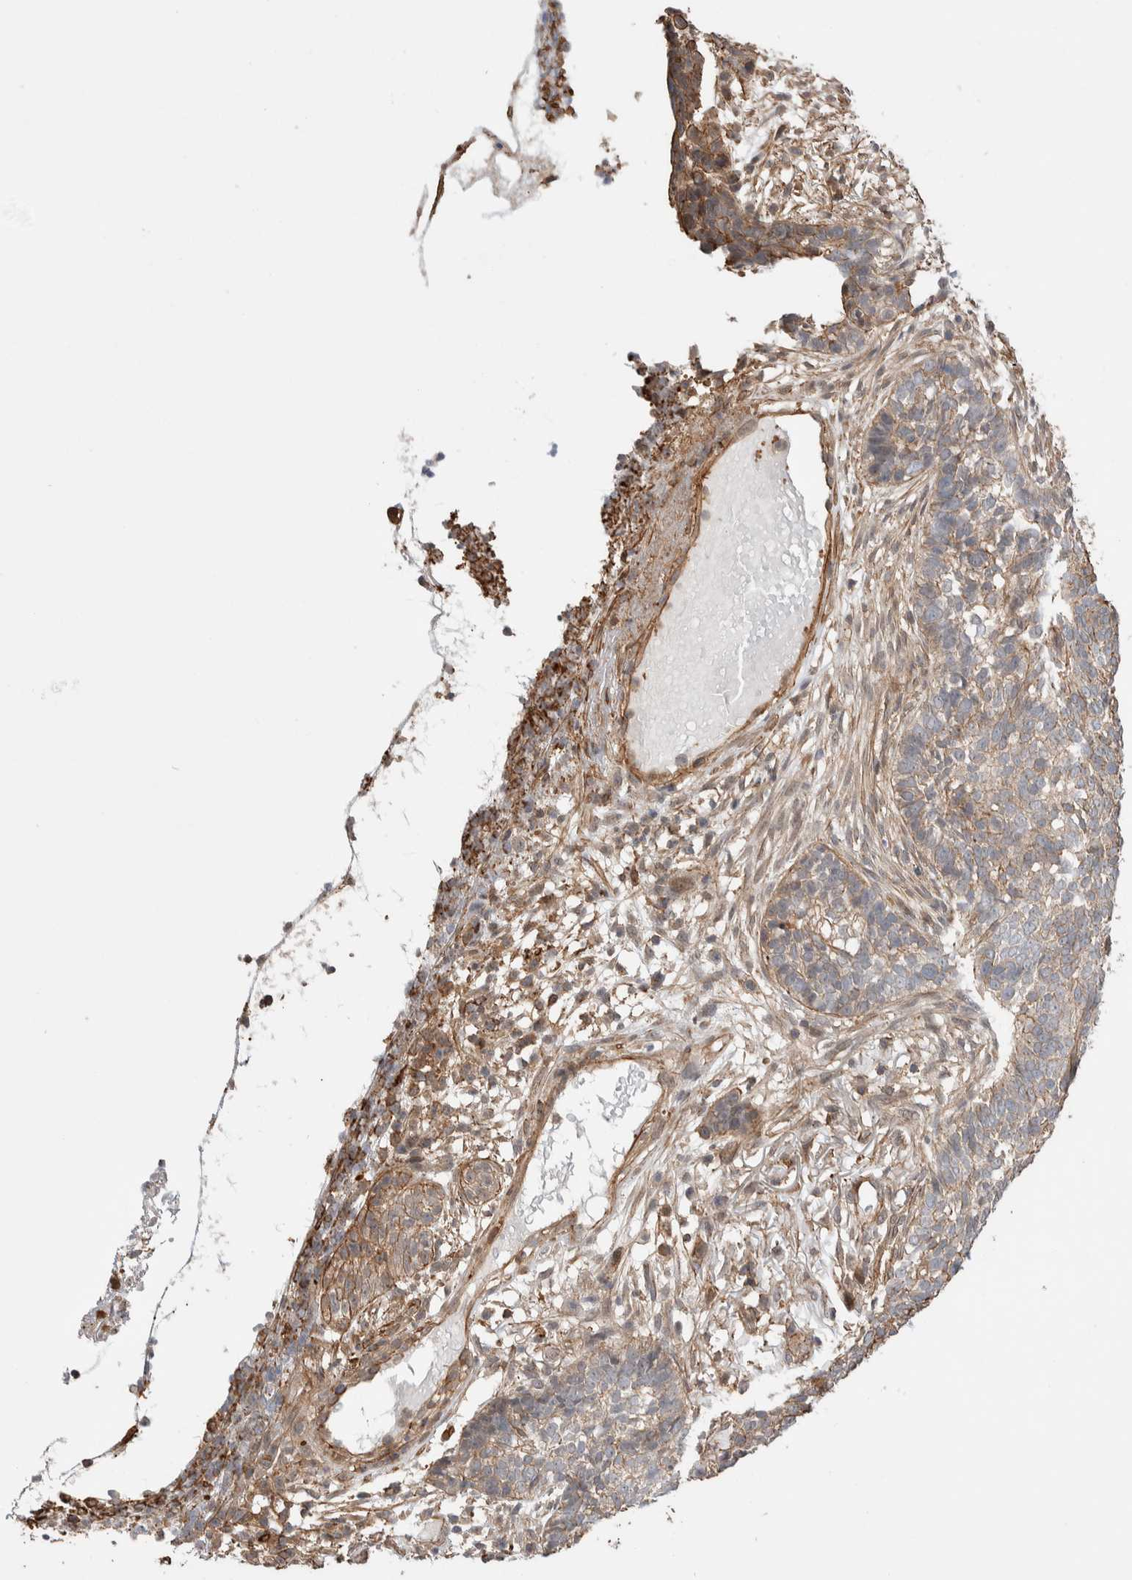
{"staining": {"intensity": "weak", "quantity": "25%-75%", "location": "cytoplasmic/membranous"}, "tissue": "skin cancer", "cell_type": "Tumor cells", "image_type": "cancer", "snomed": [{"axis": "morphology", "description": "Basal cell carcinoma"}, {"axis": "topography", "description": "Skin"}], "caption": "Tumor cells display low levels of weak cytoplasmic/membranous staining in approximately 25%-75% of cells in human skin cancer. The protein of interest is stained brown, and the nuclei are stained in blue (DAB IHC with brightfield microscopy, high magnification).", "gene": "ZNF704", "patient": {"sex": "male", "age": 85}}